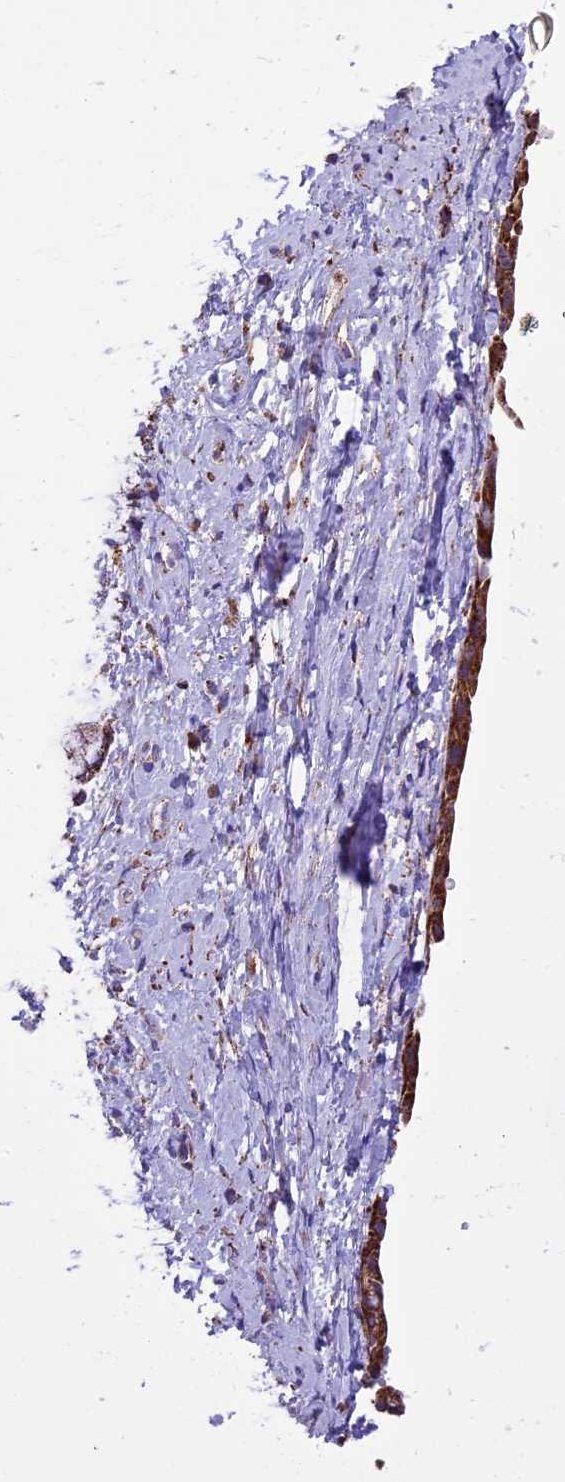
{"staining": {"intensity": "moderate", "quantity": ">75%", "location": "cytoplasmic/membranous"}, "tissue": "cervix", "cell_type": "Glandular cells", "image_type": "normal", "snomed": [{"axis": "morphology", "description": "Normal tissue, NOS"}, {"axis": "topography", "description": "Cervix"}], "caption": "Unremarkable cervix was stained to show a protein in brown. There is medium levels of moderate cytoplasmic/membranous staining in approximately >75% of glandular cells. (Stains: DAB in brown, nuclei in blue, Microscopy: brightfield microscopy at high magnification).", "gene": "MRPS34", "patient": {"sex": "female", "age": 57}}